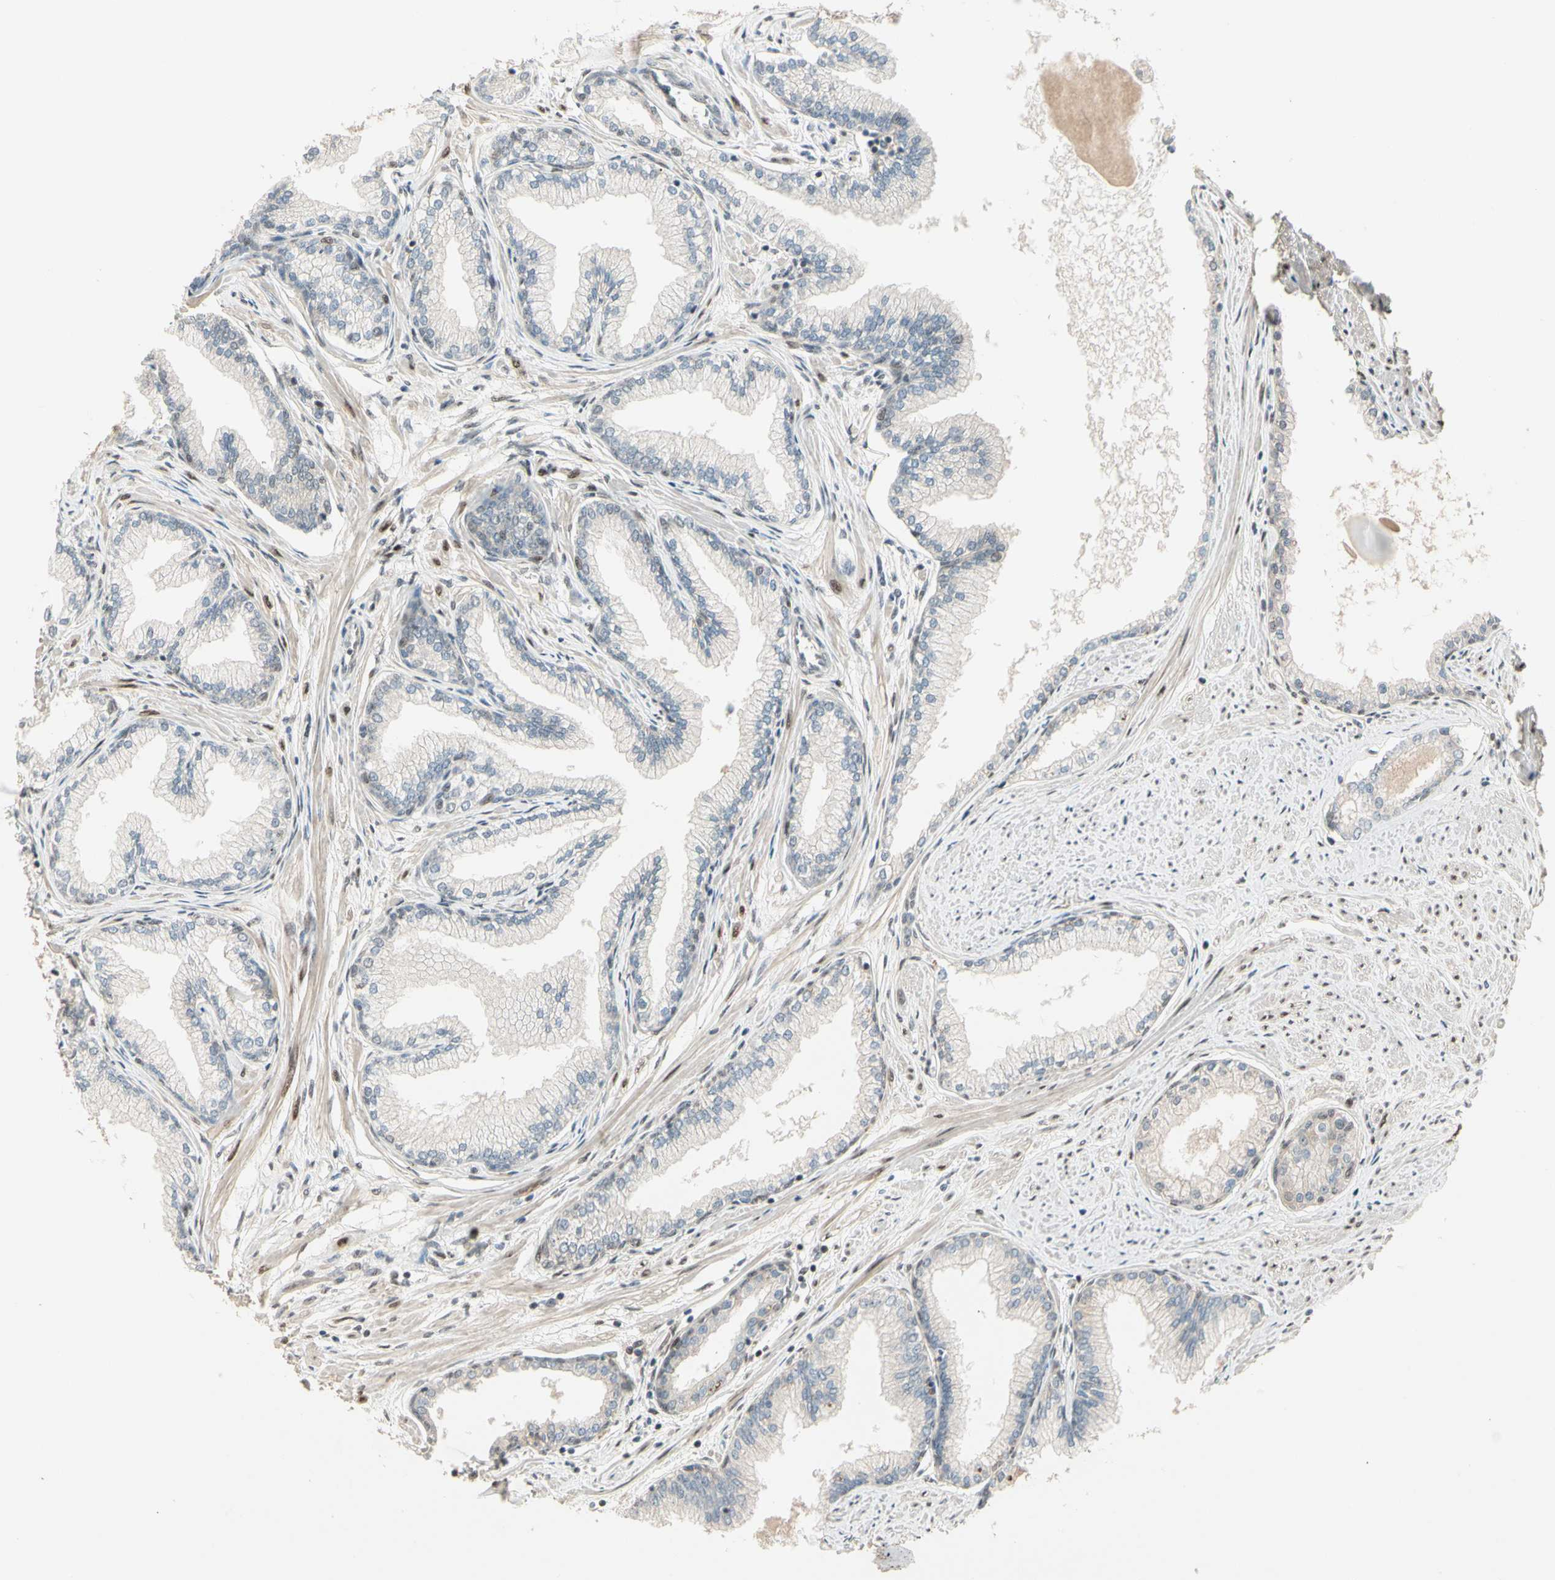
{"staining": {"intensity": "weak", "quantity": ">75%", "location": "nuclear"}, "tissue": "prostate", "cell_type": "Glandular cells", "image_type": "normal", "snomed": [{"axis": "morphology", "description": "Normal tissue, NOS"}, {"axis": "topography", "description": "Prostate"}], "caption": "Prostate stained with a brown dye displays weak nuclear positive staining in approximately >75% of glandular cells.", "gene": "GTF3A", "patient": {"sex": "male", "age": 64}}